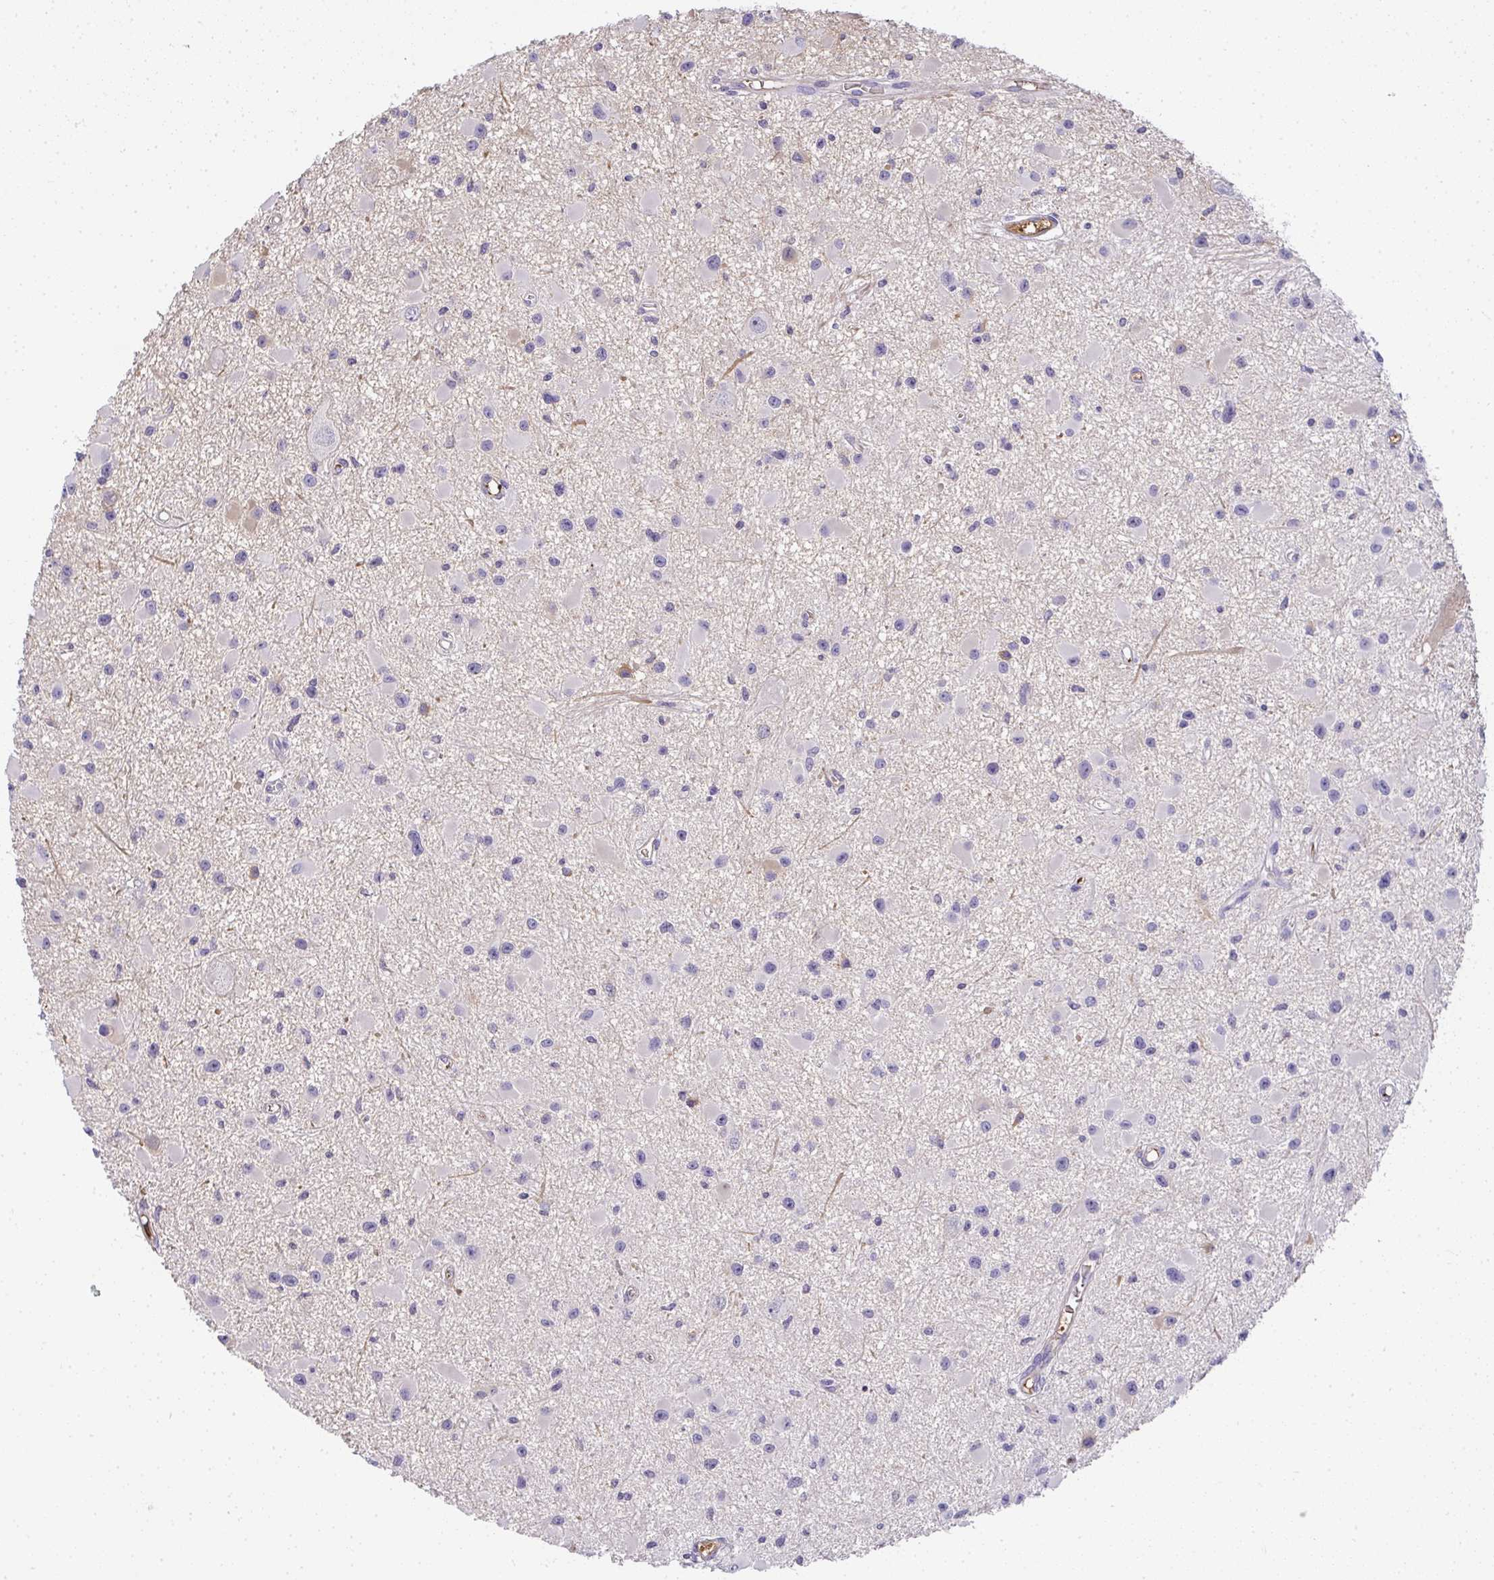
{"staining": {"intensity": "negative", "quantity": "none", "location": "none"}, "tissue": "glioma", "cell_type": "Tumor cells", "image_type": "cancer", "snomed": [{"axis": "morphology", "description": "Glioma, malignant, High grade"}, {"axis": "topography", "description": "Brain"}], "caption": "Glioma stained for a protein using immunohistochemistry (IHC) demonstrates no staining tumor cells.", "gene": "ZSWIM3", "patient": {"sex": "male", "age": 54}}